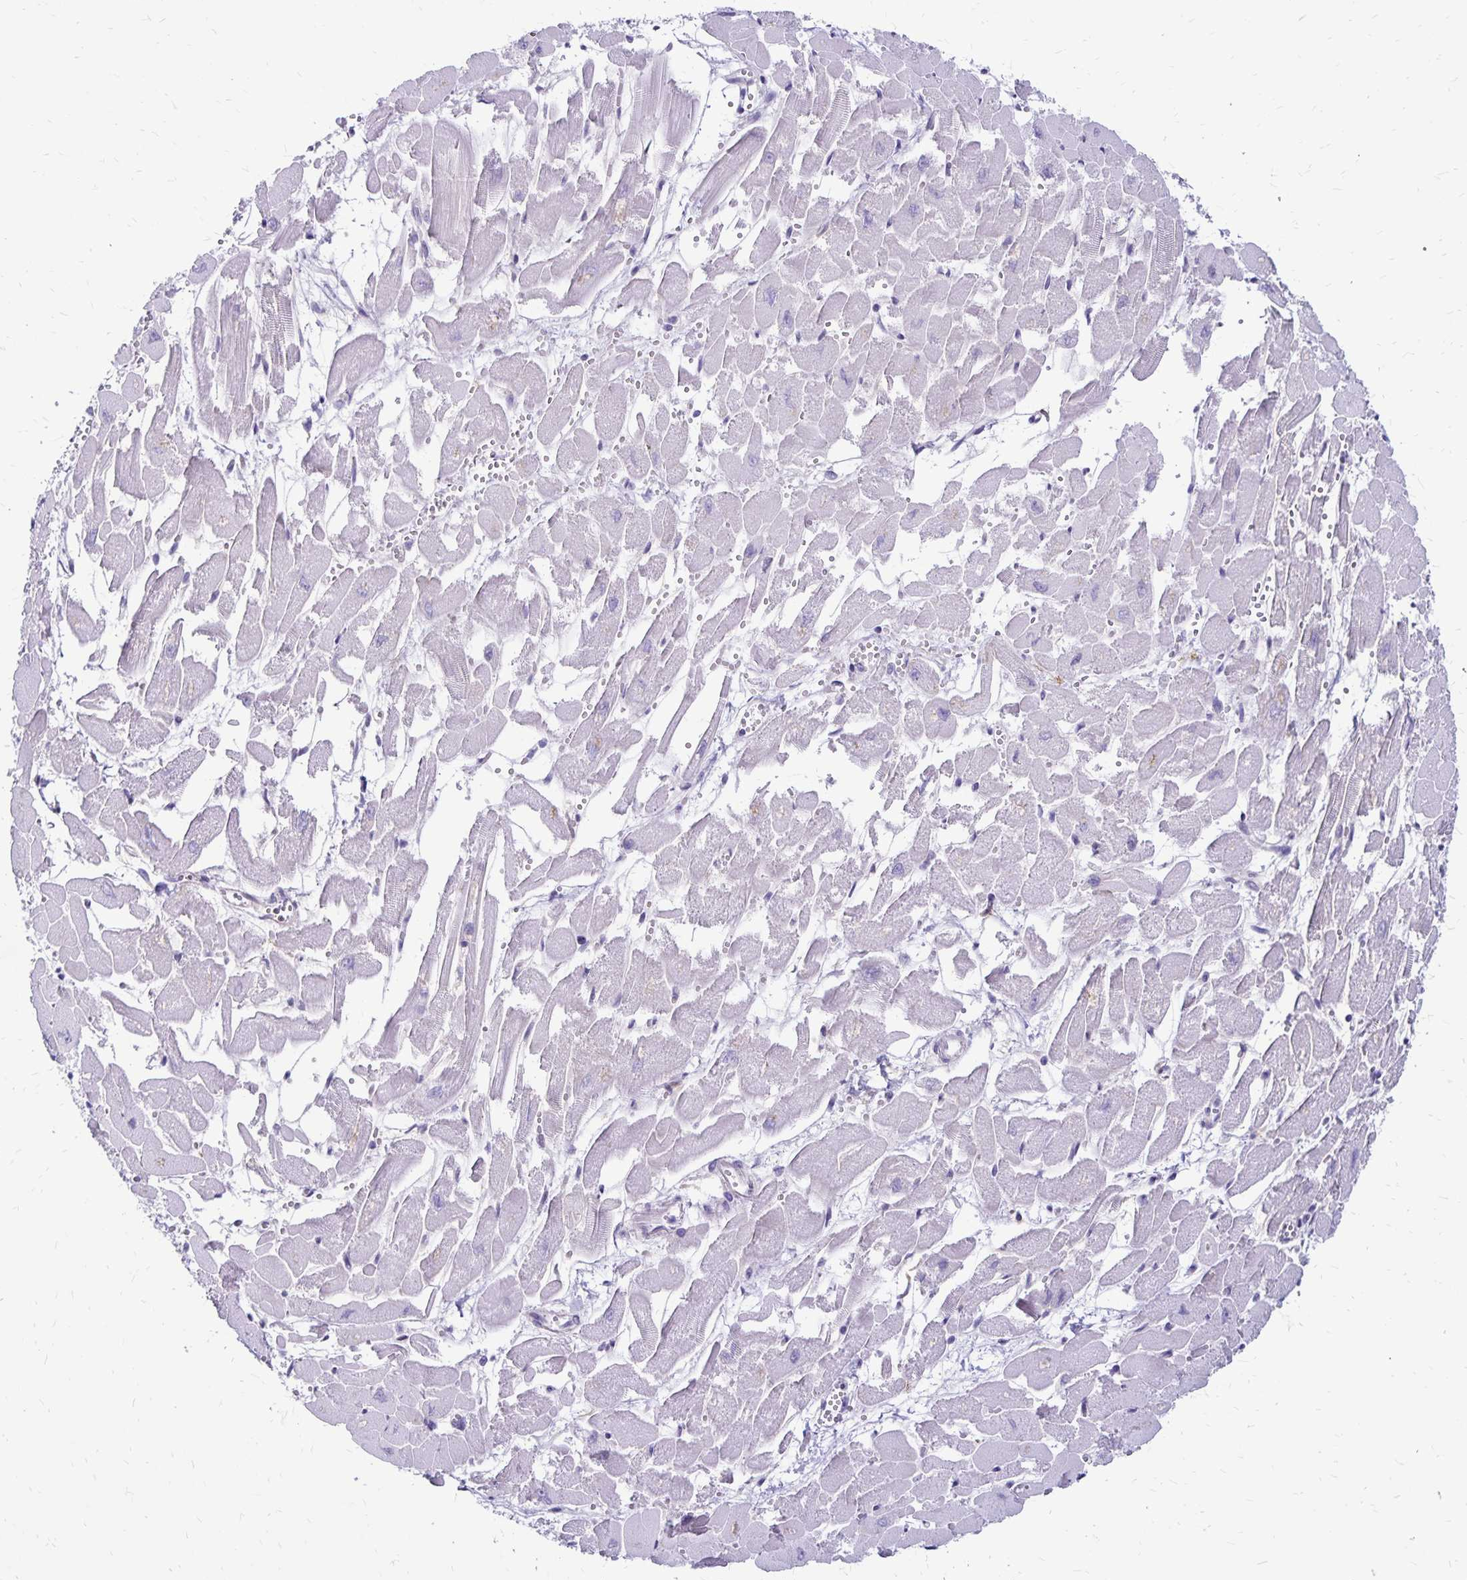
{"staining": {"intensity": "negative", "quantity": "none", "location": "none"}, "tissue": "heart muscle", "cell_type": "Cardiomyocytes", "image_type": "normal", "snomed": [{"axis": "morphology", "description": "Normal tissue, NOS"}, {"axis": "topography", "description": "Heart"}], "caption": "The immunohistochemistry (IHC) photomicrograph has no significant positivity in cardiomyocytes of heart muscle. The staining was performed using DAB to visualize the protein expression in brown, while the nuclei were stained in blue with hematoxylin (Magnification: 20x).", "gene": "TNS3", "patient": {"sex": "female", "age": 52}}